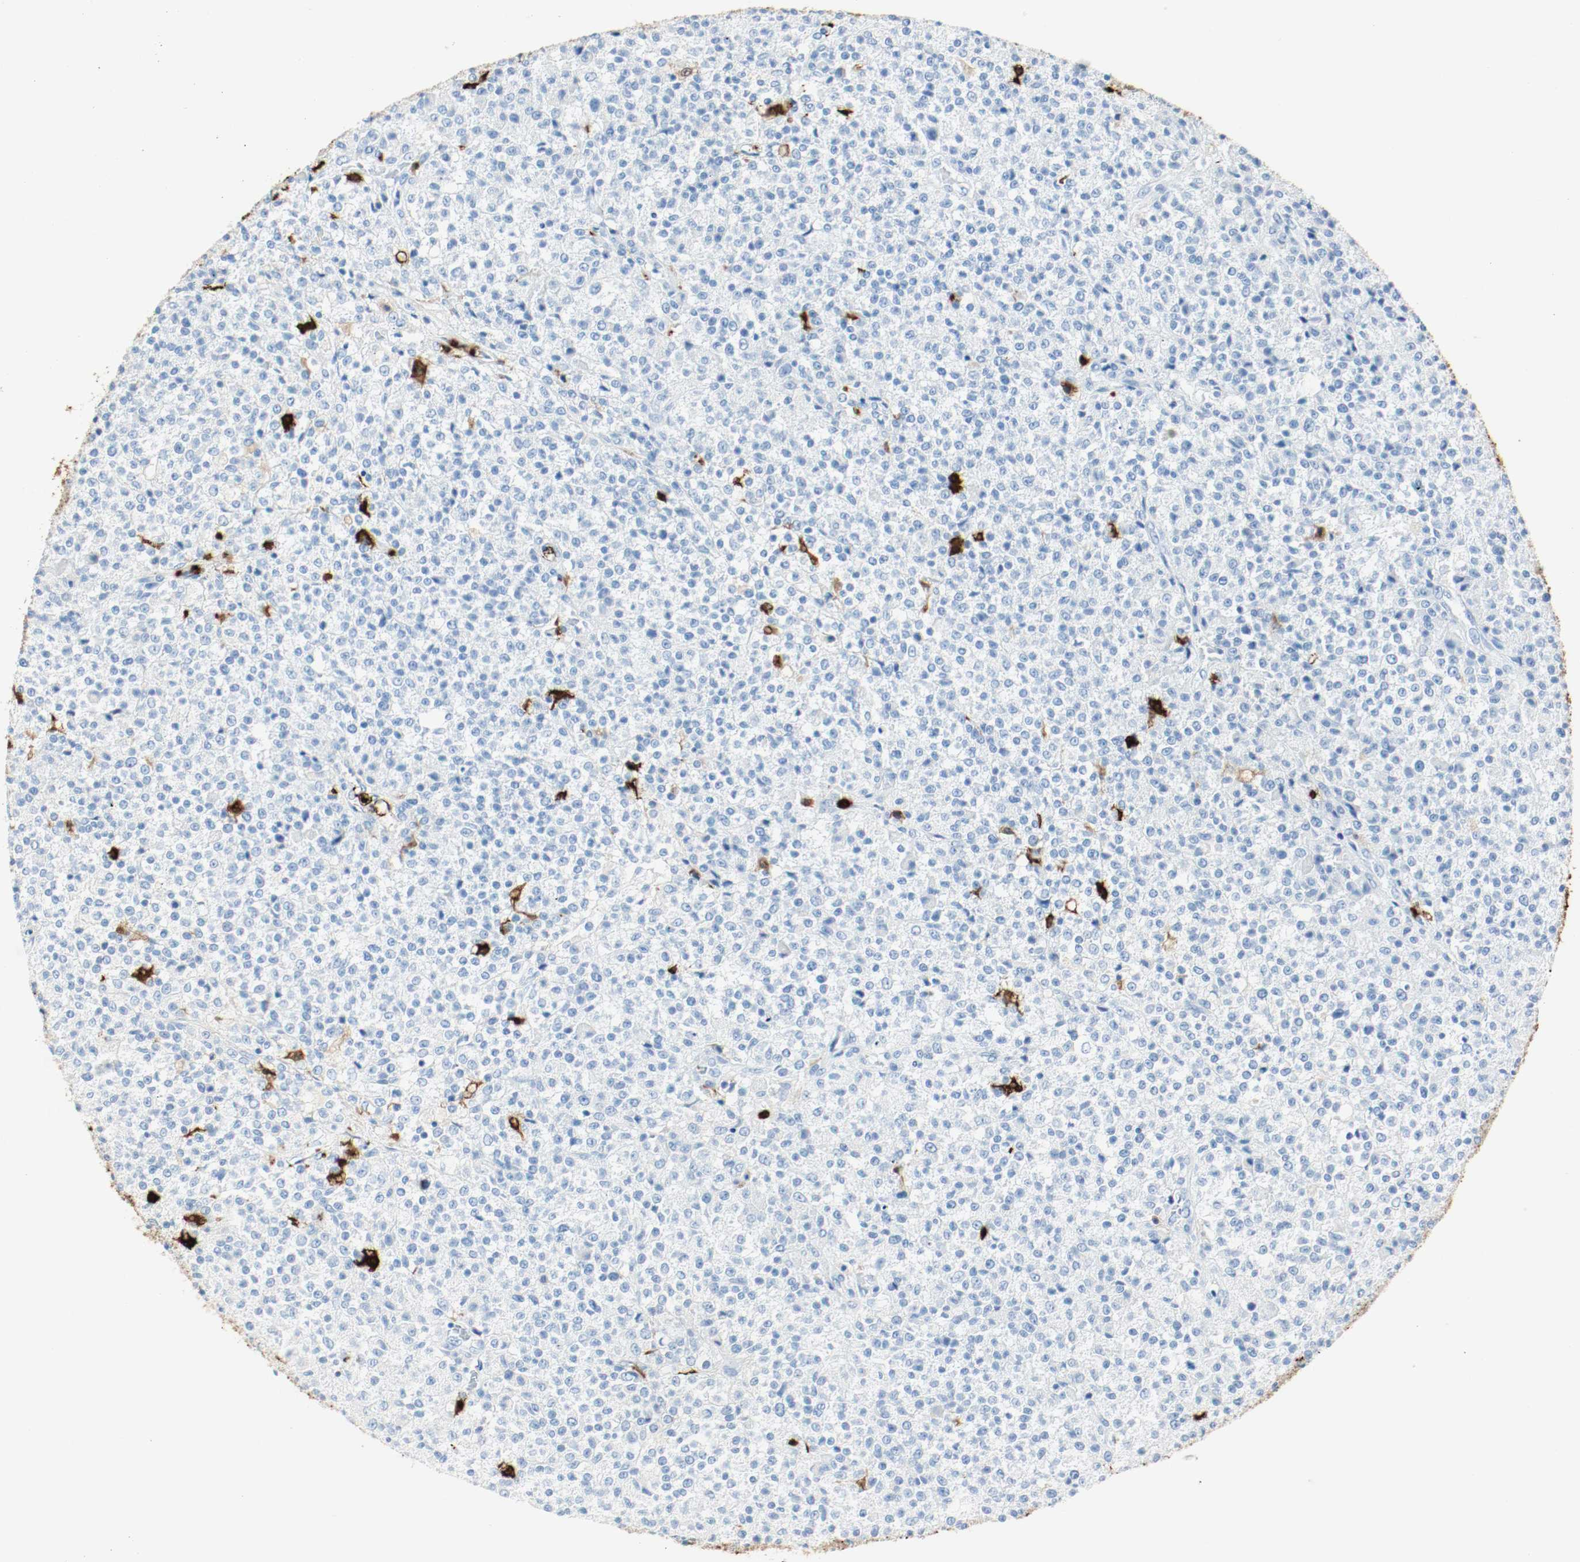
{"staining": {"intensity": "negative", "quantity": "none", "location": "none"}, "tissue": "testis cancer", "cell_type": "Tumor cells", "image_type": "cancer", "snomed": [{"axis": "morphology", "description": "Seminoma, NOS"}, {"axis": "topography", "description": "Testis"}], "caption": "Immunohistochemistry histopathology image of seminoma (testis) stained for a protein (brown), which displays no positivity in tumor cells. (DAB (3,3'-diaminobenzidine) immunohistochemistry visualized using brightfield microscopy, high magnification).", "gene": "S100A9", "patient": {"sex": "male", "age": 59}}